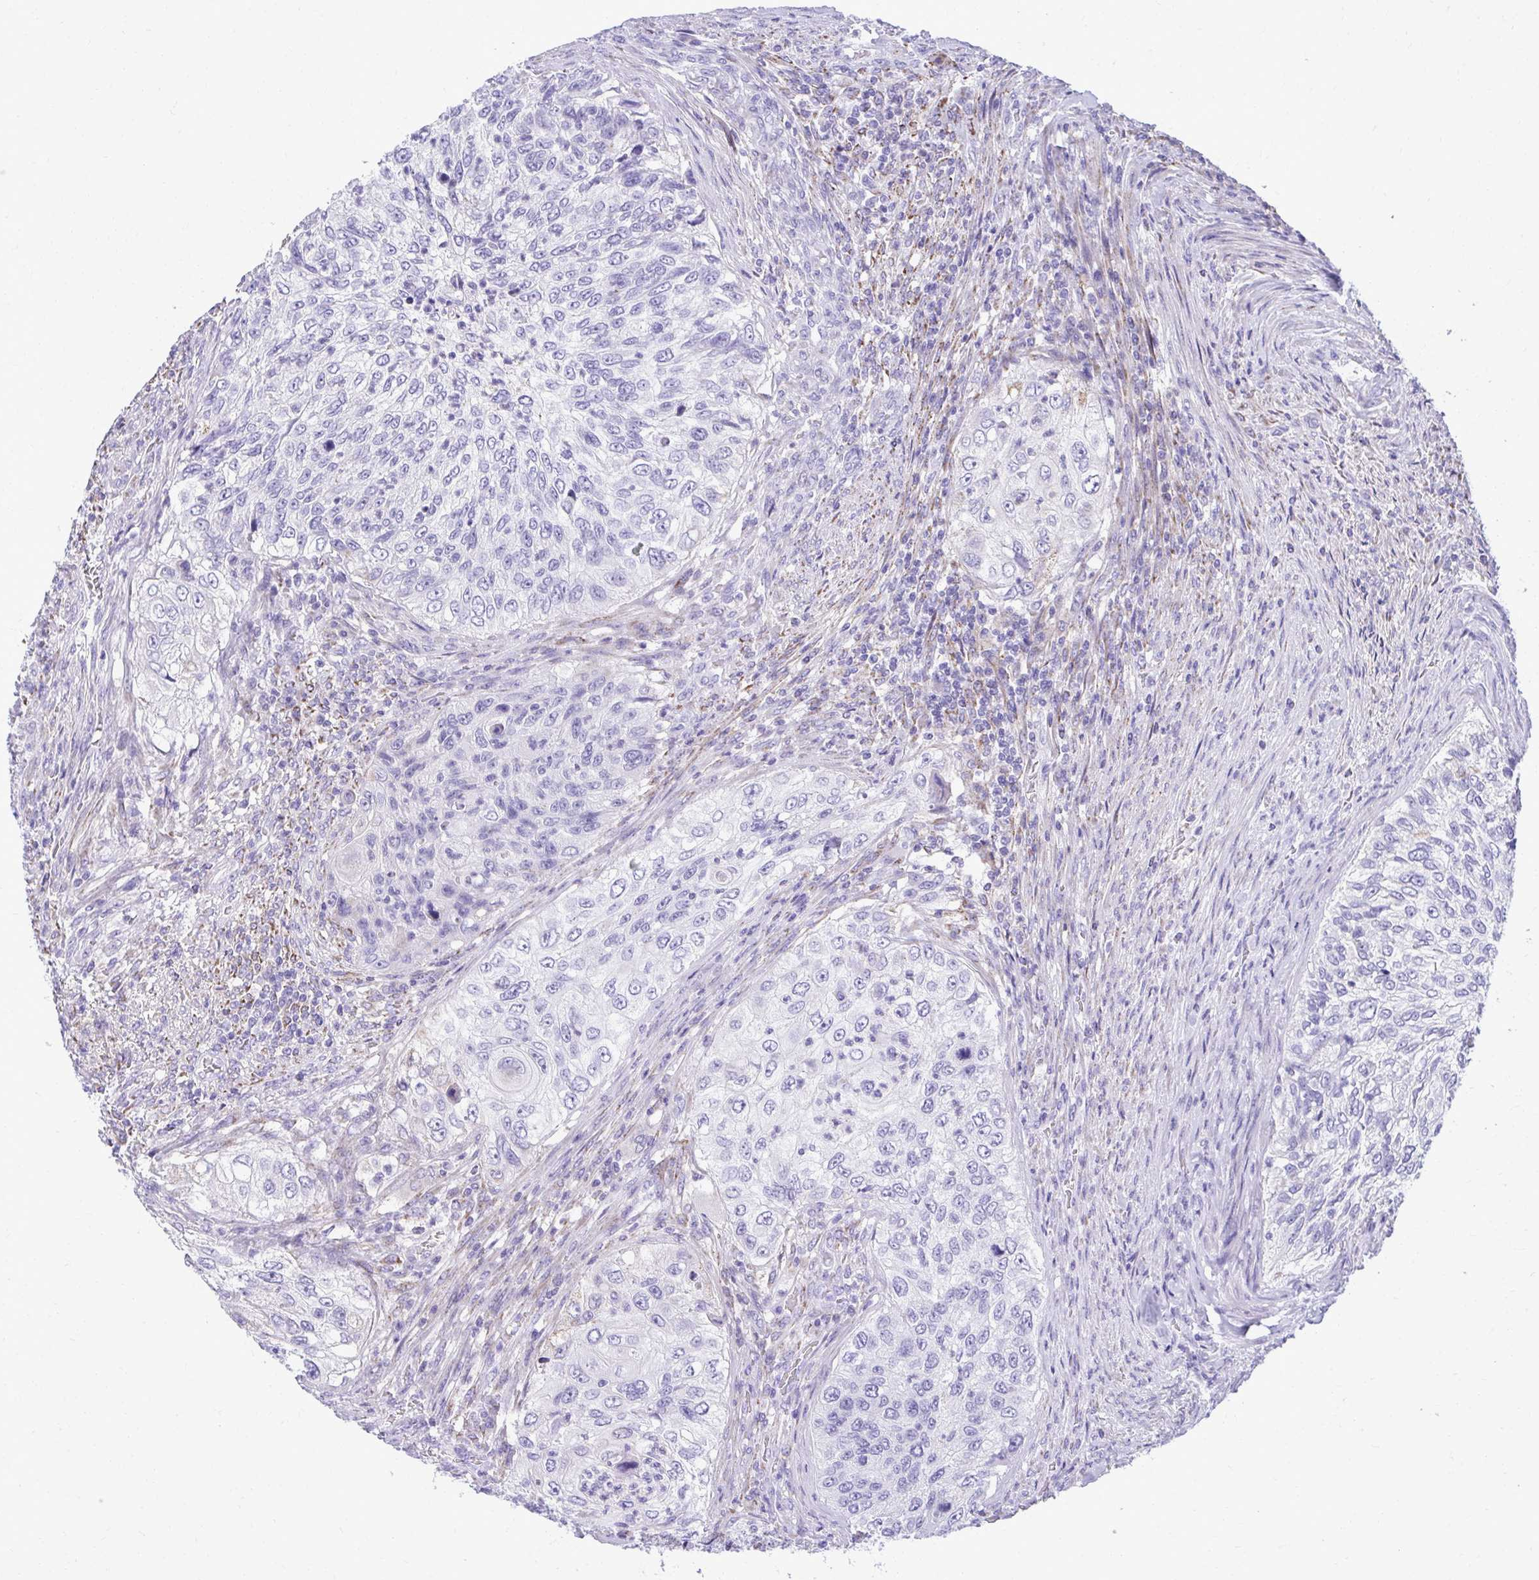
{"staining": {"intensity": "negative", "quantity": "none", "location": "none"}, "tissue": "urothelial cancer", "cell_type": "Tumor cells", "image_type": "cancer", "snomed": [{"axis": "morphology", "description": "Urothelial carcinoma, High grade"}, {"axis": "topography", "description": "Urinary bladder"}], "caption": "Immunohistochemistry (IHC) histopathology image of neoplastic tissue: human urothelial carcinoma (high-grade) stained with DAB demonstrates no significant protein staining in tumor cells.", "gene": "AIG1", "patient": {"sex": "female", "age": 60}}